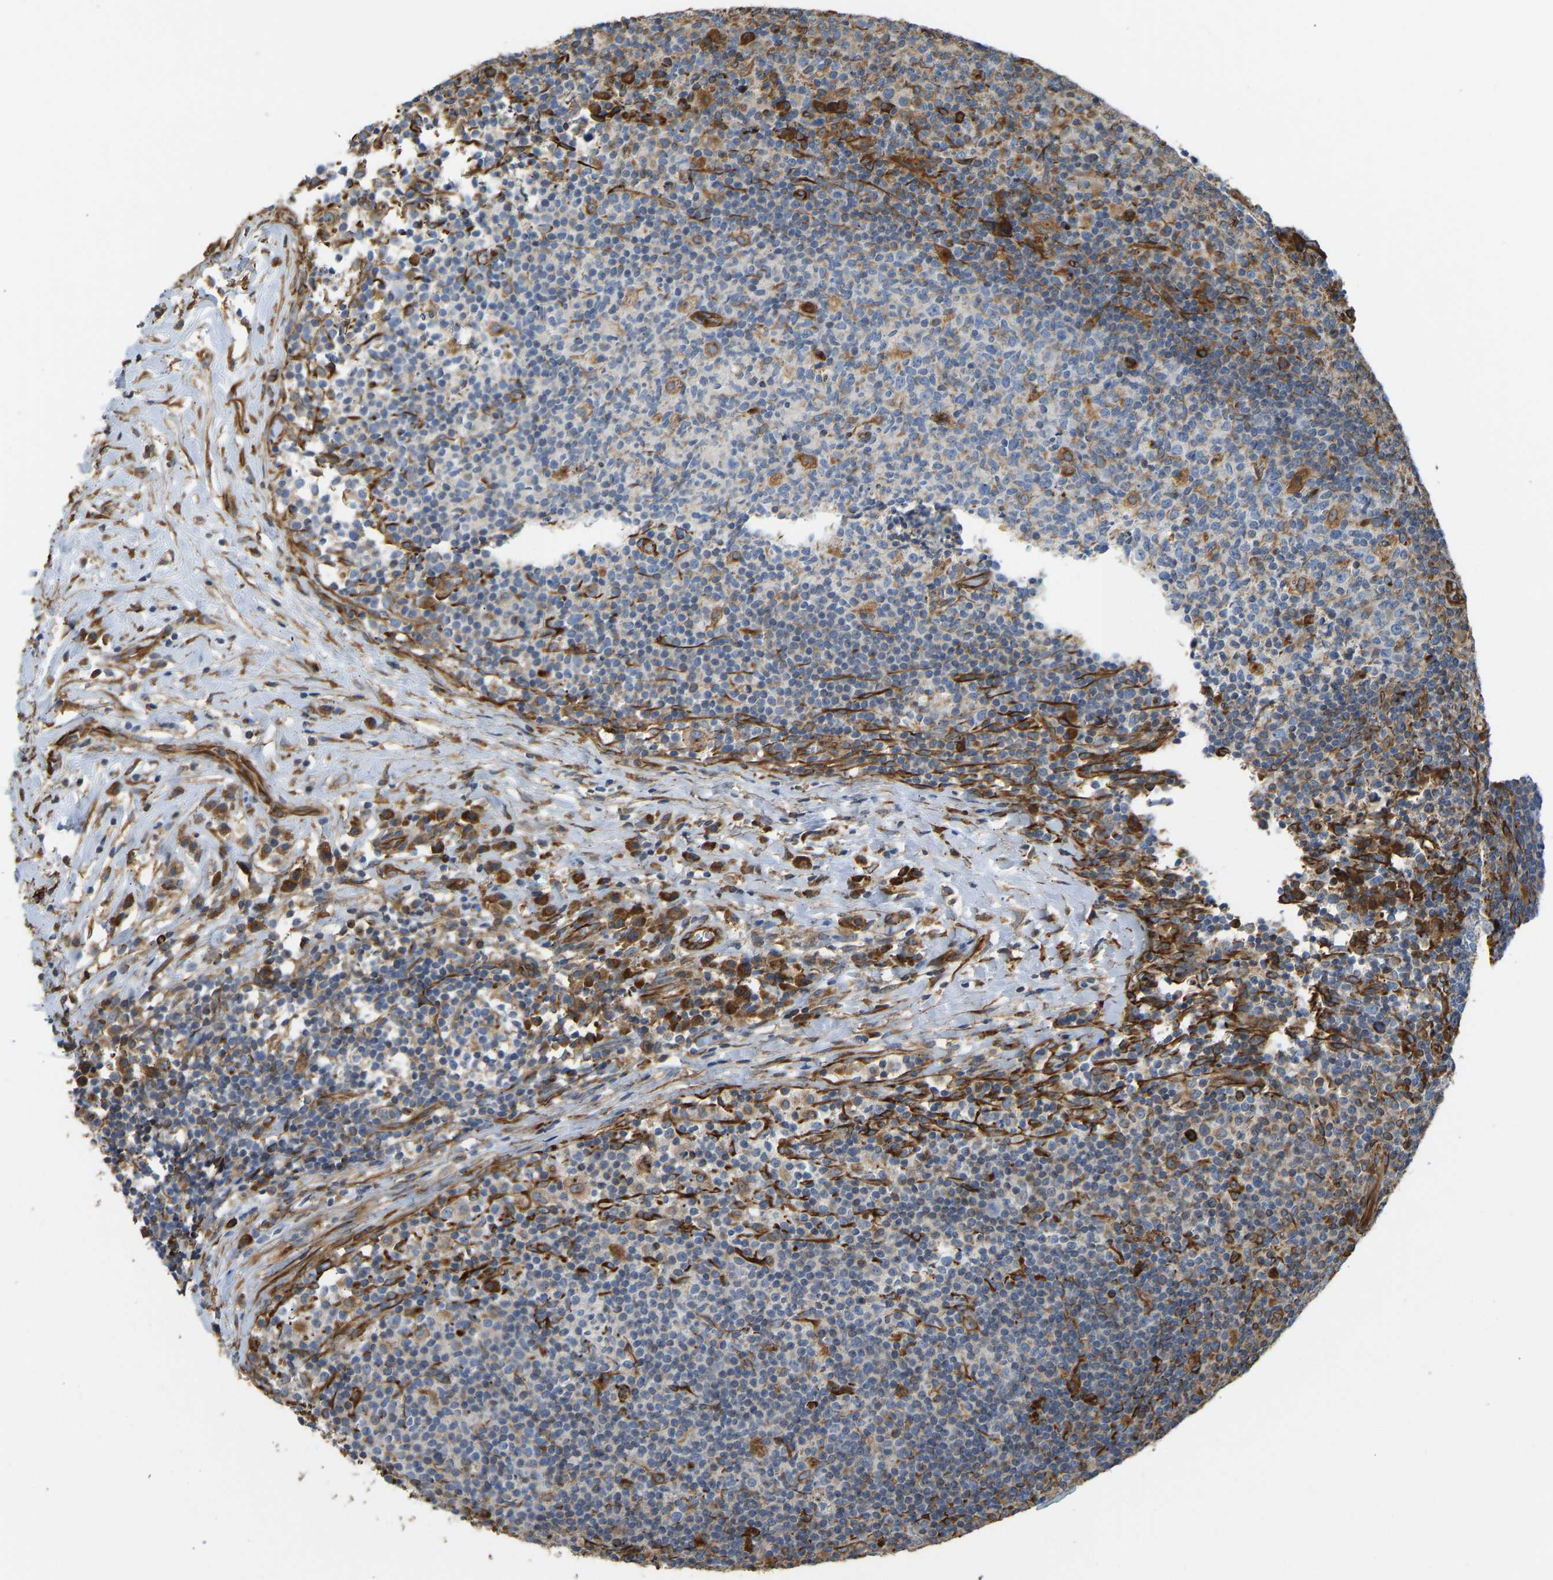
{"staining": {"intensity": "moderate", "quantity": "25%-75%", "location": "cytoplasmic/membranous"}, "tissue": "lymph node", "cell_type": "Germinal center cells", "image_type": "normal", "snomed": [{"axis": "morphology", "description": "Normal tissue, NOS"}, {"axis": "morphology", "description": "Inflammation, NOS"}, {"axis": "topography", "description": "Lymph node"}], "caption": "Approximately 25%-75% of germinal center cells in unremarkable lymph node reveal moderate cytoplasmic/membranous protein expression as visualized by brown immunohistochemical staining.", "gene": "BEX3", "patient": {"sex": "male", "age": 55}}